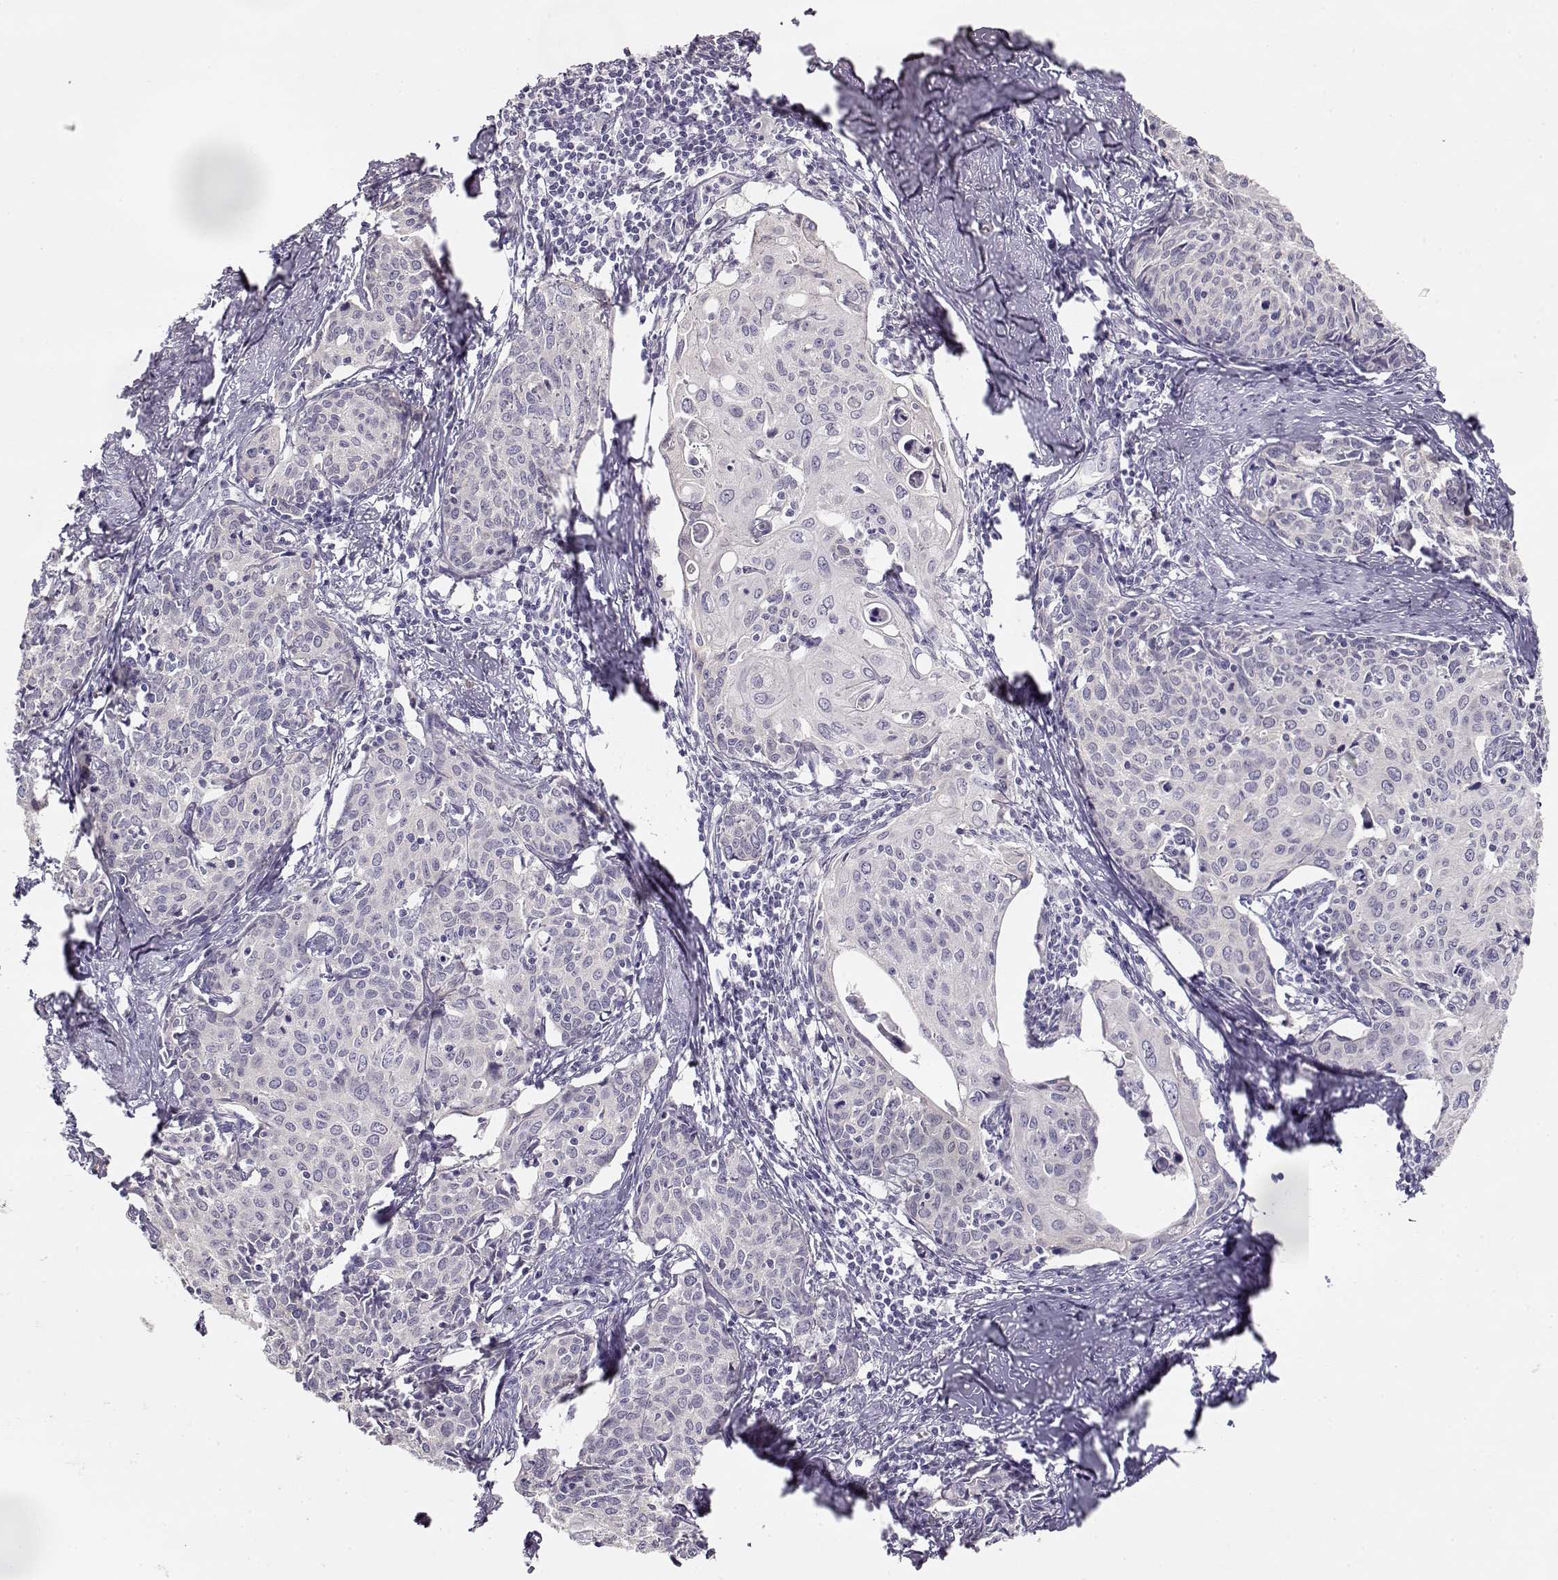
{"staining": {"intensity": "negative", "quantity": "none", "location": "none"}, "tissue": "cervical cancer", "cell_type": "Tumor cells", "image_type": "cancer", "snomed": [{"axis": "morphology", "description": "Squamous cell carcinoma, NOS"}, {"axis": "topography", "description": "Cervix"}], "caption": "A photomicrograph of cervical cancer stained for a protein exhibits no brown staining in tumor cells.", "gene": "GLIPR1L2", "patient": {"sex": "female", "age": 62}}